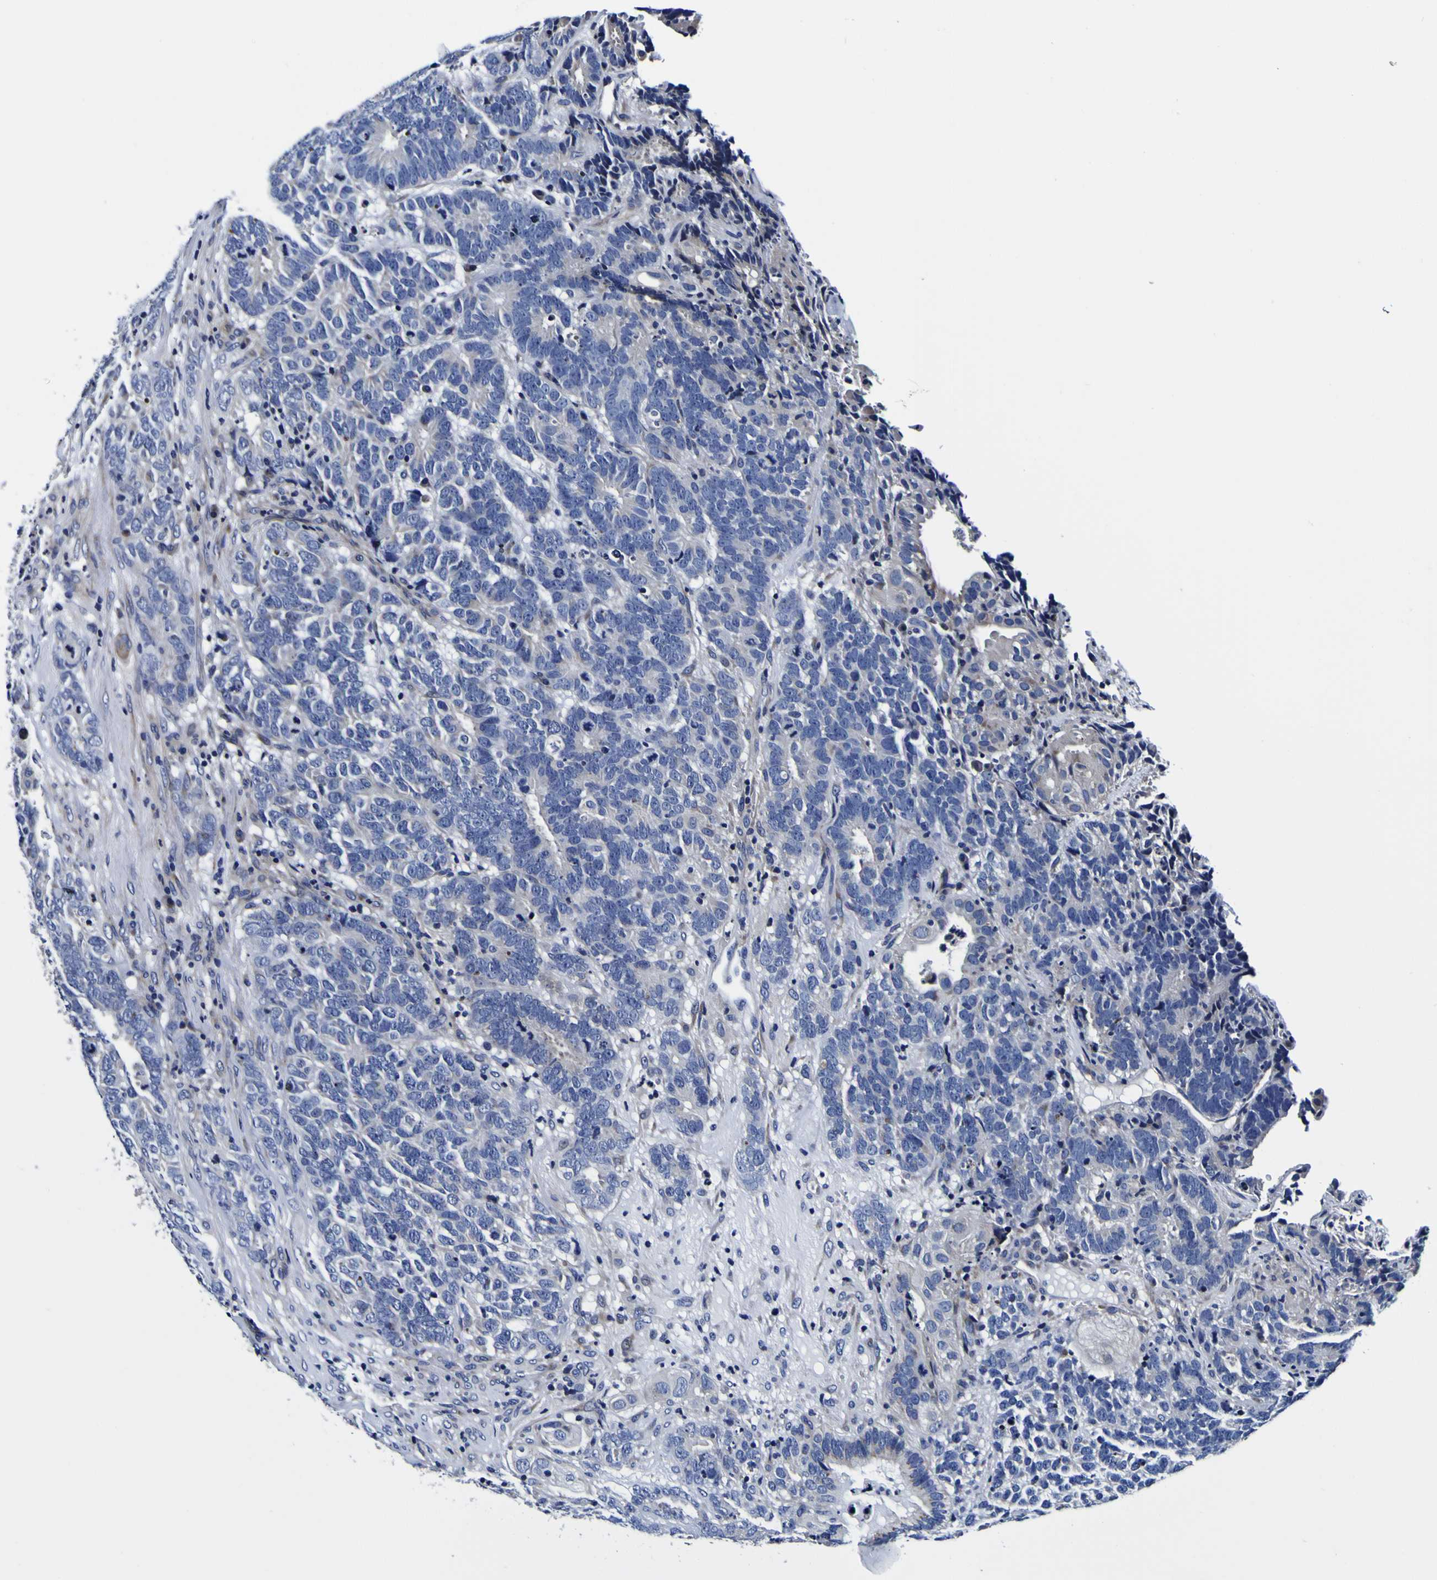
{"staining": {"intensity": "weak", "quantity": "<25%", "location": "cytoplasmic/membranous"}, "tissue": "testis cancer", "cell_type": "Tumor cells", "image_type": "cancer", "snomed": [{"axis": "morphology", "description": "Carcinoma, Embryonal, NOS"}, {"axis": "topography", "description": "Testis"}], "caption": "This photomicrograph is of testis cancer (embryonal carcinoma) stained with IHC to label a protein in brown with the nuclei are counter-stained blue. There is no positivity in tumor cells.", "gene": "PDLIM4", "patient": {"sex": "male", "age": 26}}